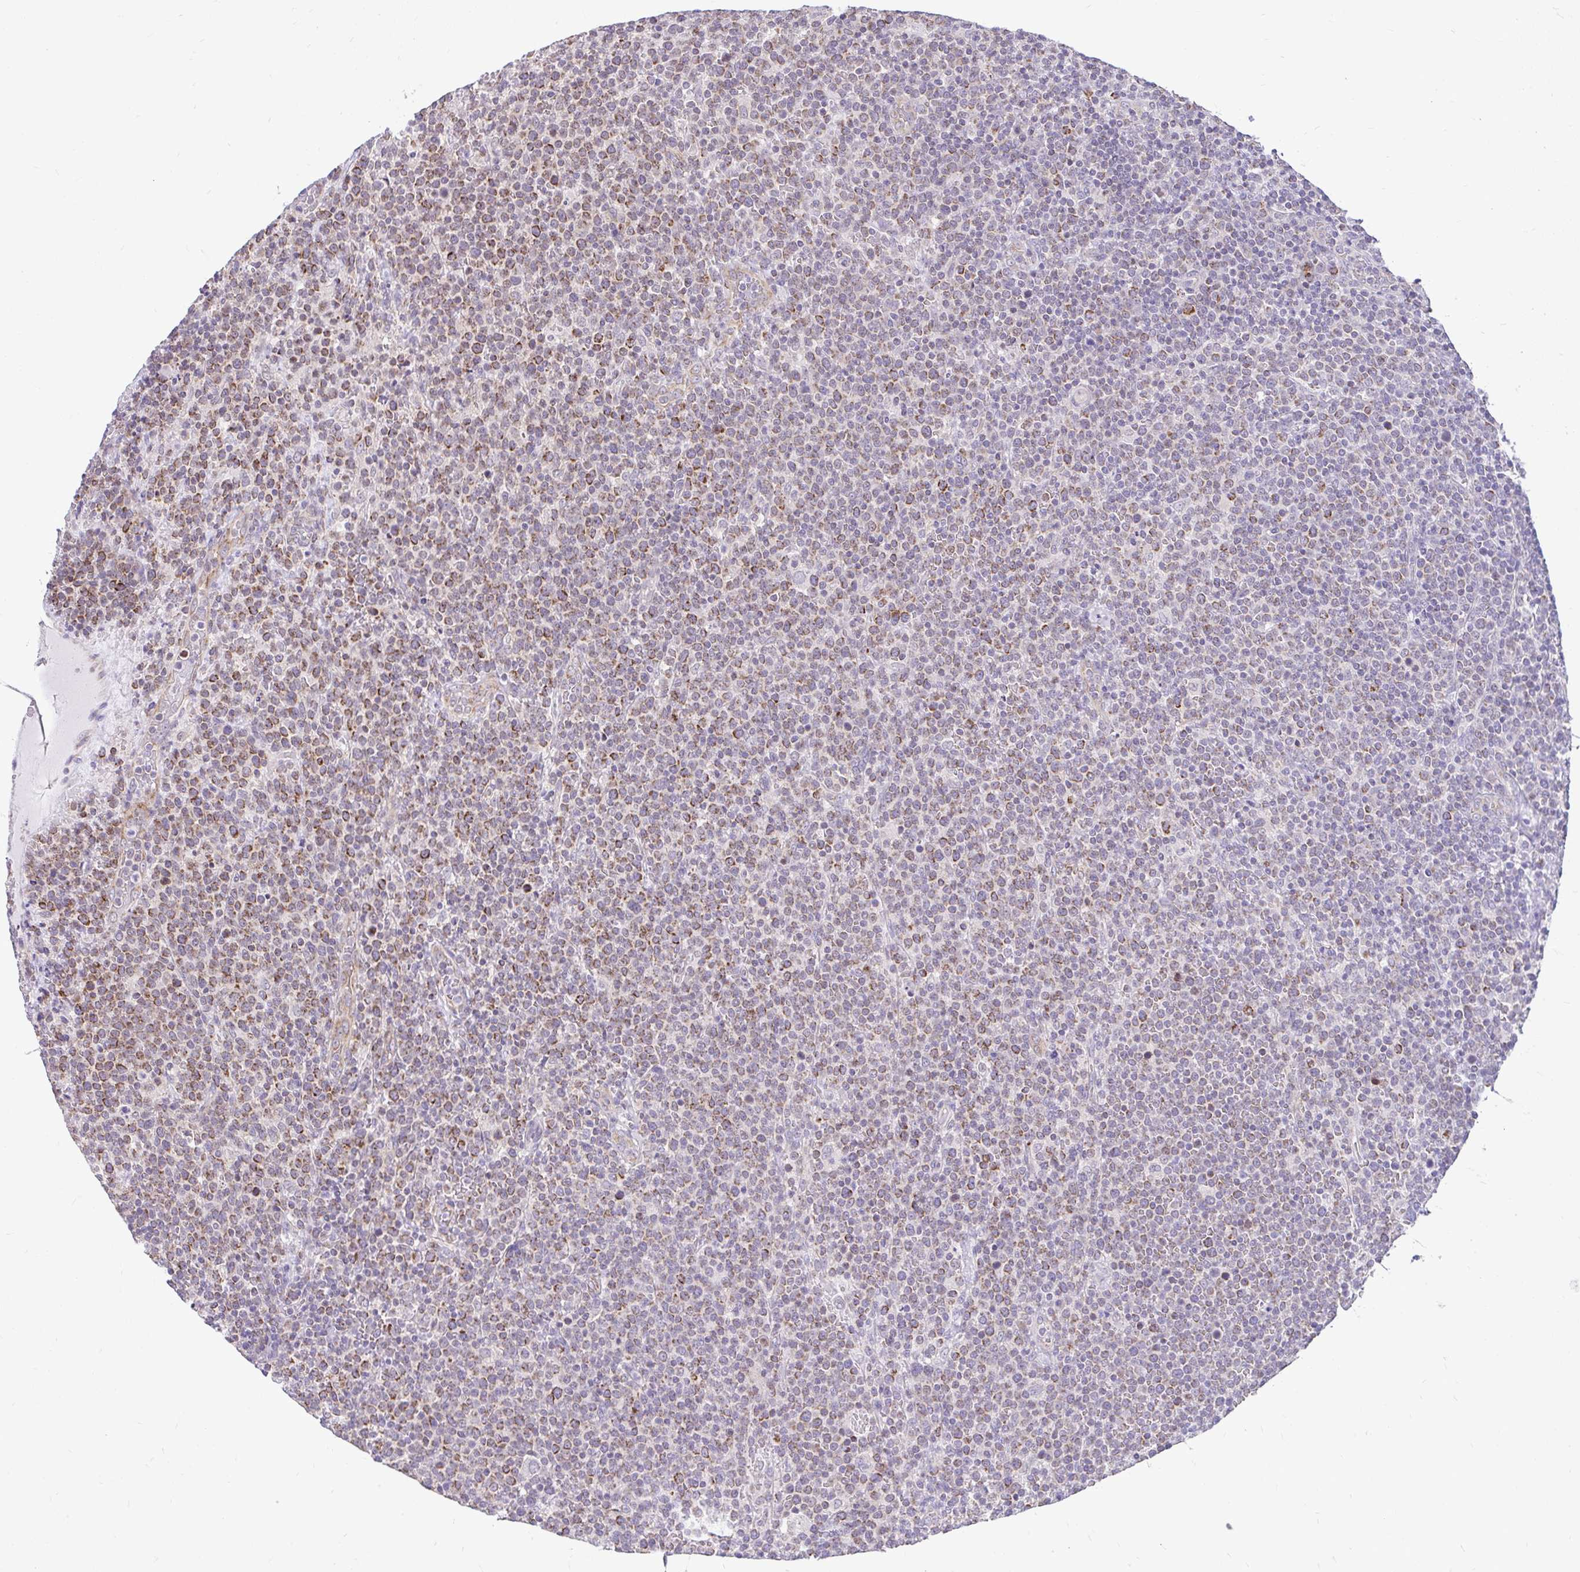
{"staining": {"intensity": "moderate", "quantity": "<25%", "location": "cytoplasmic/membranous"}, "tissue": "lymphoma", "cell_type": "Tumor cells", "image_type": "cancer", "snomed": [{"axis": "morphology", "description": "Malignant lymphoma, non-Hodgkin's type, High grade"}, {"axis": "topography", "description": "Lymph node"}], "caption": "Approximately <25% of tumor cells in malignant lymphoma, non-Hodgkin's type (high-grade) reveal moderate cytoplasmic/membranous protein expression as visualized by brown immunohistochemical staining.", "gene": "PYCR2", "patient": {"sex": "male", "age": 61}}